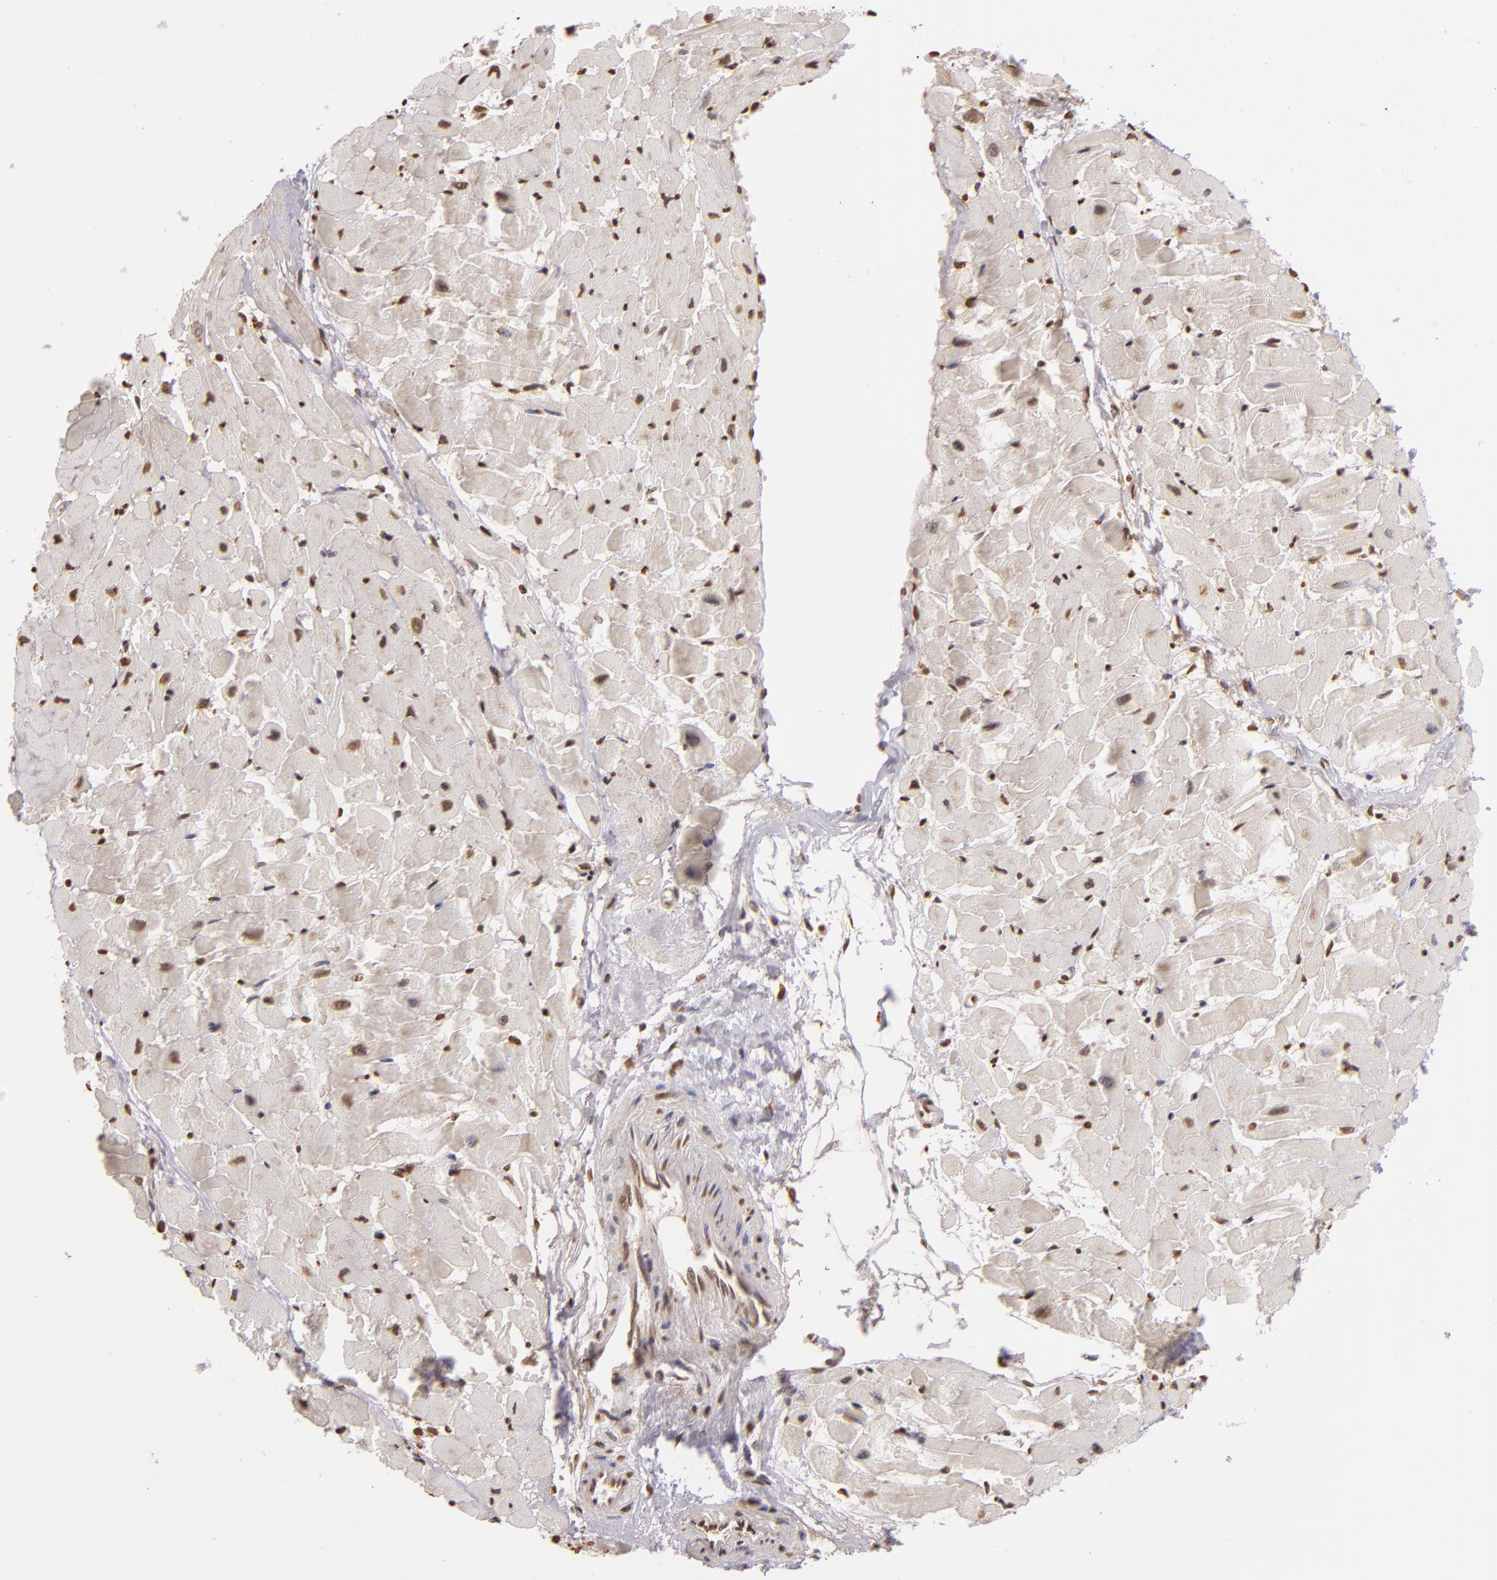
{"staining": {"intensity": "moderate", "quantity": ">75%", "location": "nuclear"}, "tissue": "heart muscle", "cell_type": "Cardiomyocytes", "image_type": "normal", "snomed": [{"axis": "morphology", "description": "Normal tissue, NOS"}, {"axis": "topography", "description": "Heart"}], "caption": "This is a photomicrograph of immunohistochemistry (IHC) staining of unremarkable heart muscle, which shows moderate expression in the nuclear of cardiomyocytes.", "gene": "THRB", "patient": {"sex": "female", "age": 19}}